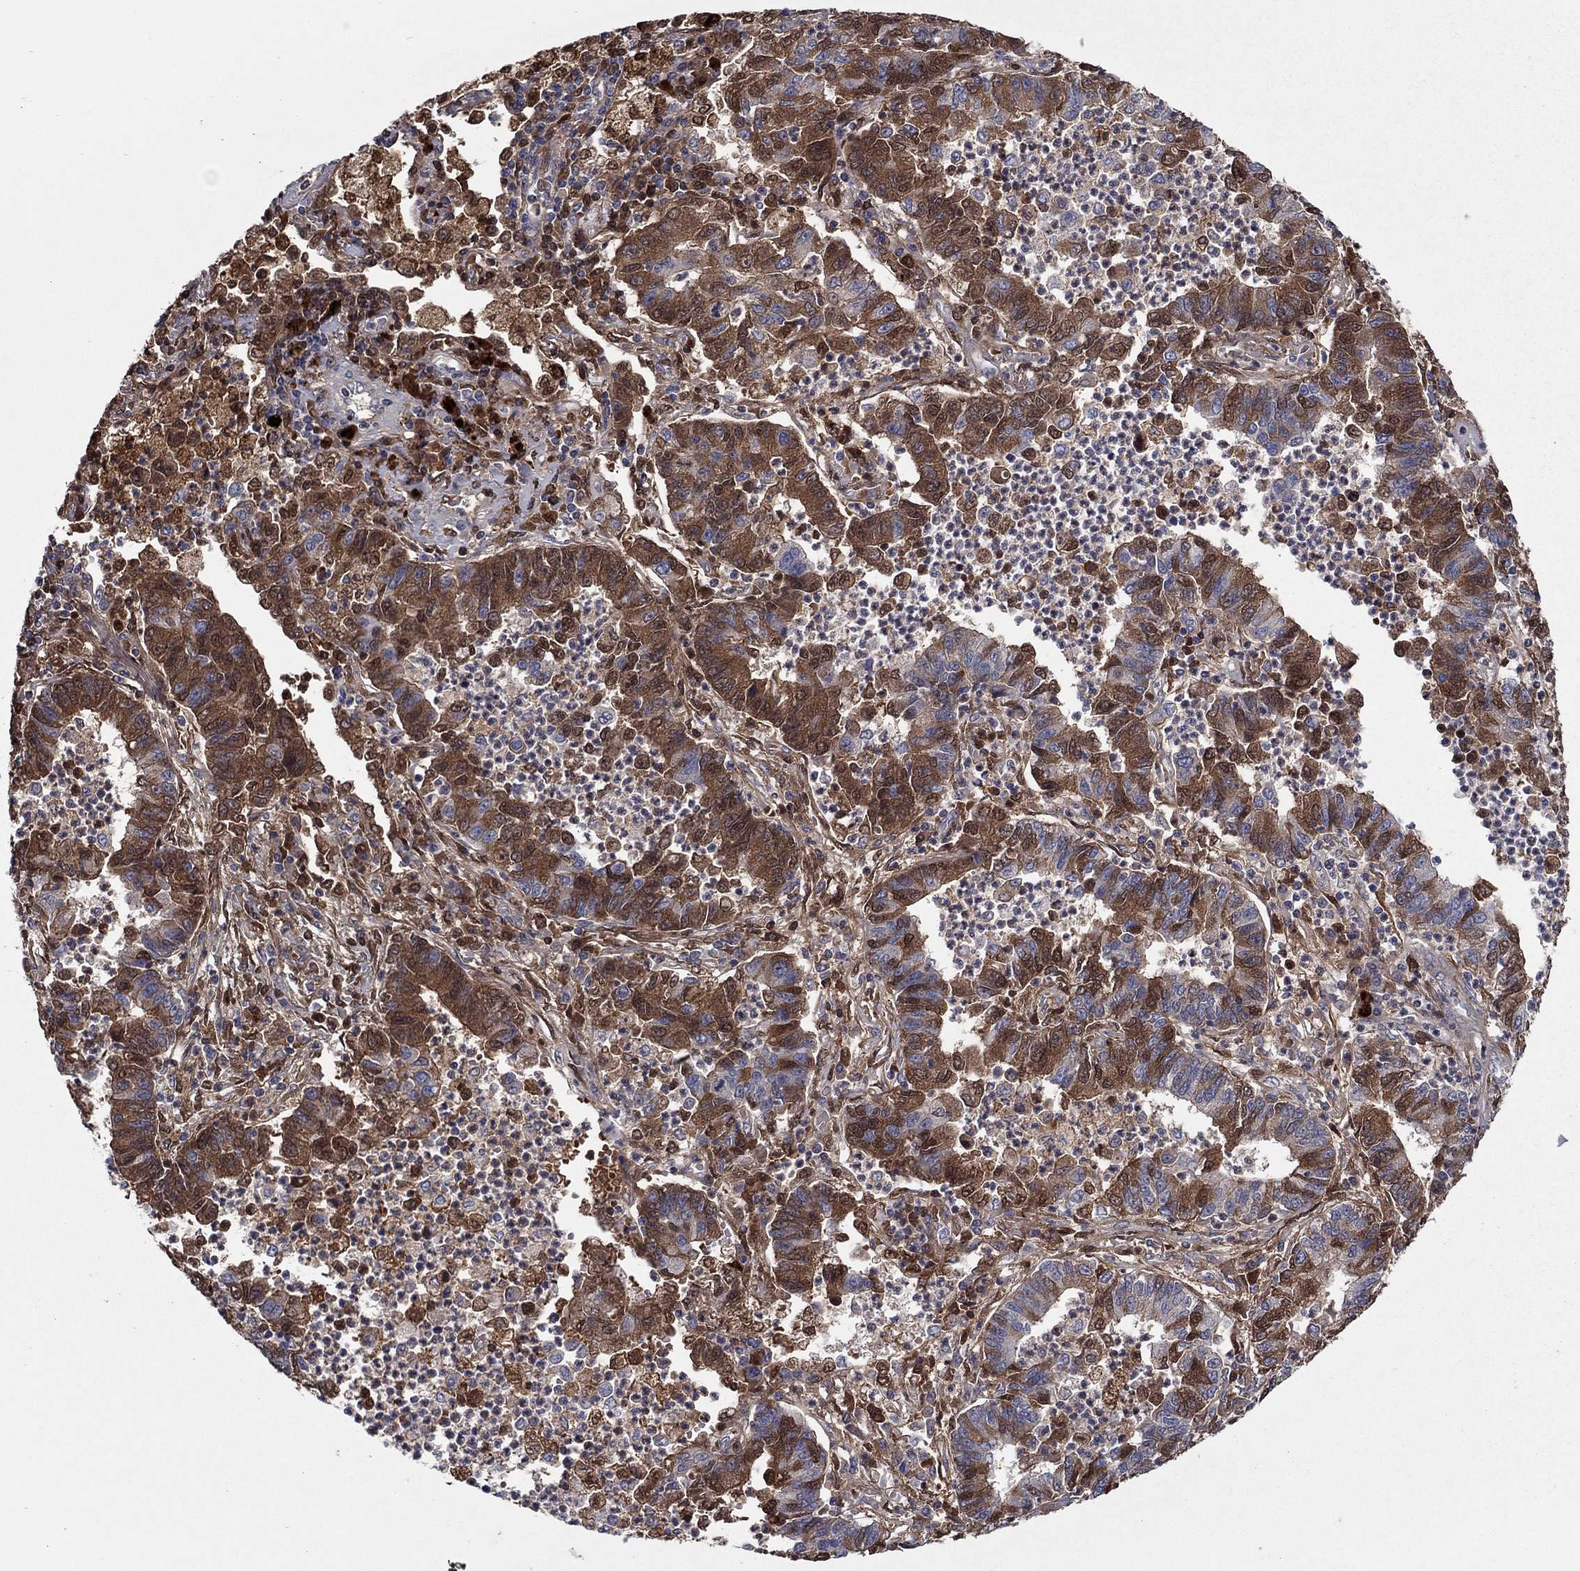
{"staining": {"intensity": "strong", "quantity": "25%-75%", "location": "cytoplasmic/membranous"}, "tissue": "lung cancer", "cell_type": "Tumor cells", "image_type": "cancer", "snomed": [{"axis": "morphology", "description": "Adenocarcinoma, NOS"}, {"axis": "topography", "description": "Lung"}], "caption": "Strong cytoplasmic/membranous protein staining is present in approximately 25%-75% of tumor cells in lung cancer (adenocarcinoma). The protein is shown in brown color, while the nuclei are stained blue.", "gene": "HPX", "patient": {"sex": "female", "age": 57}}